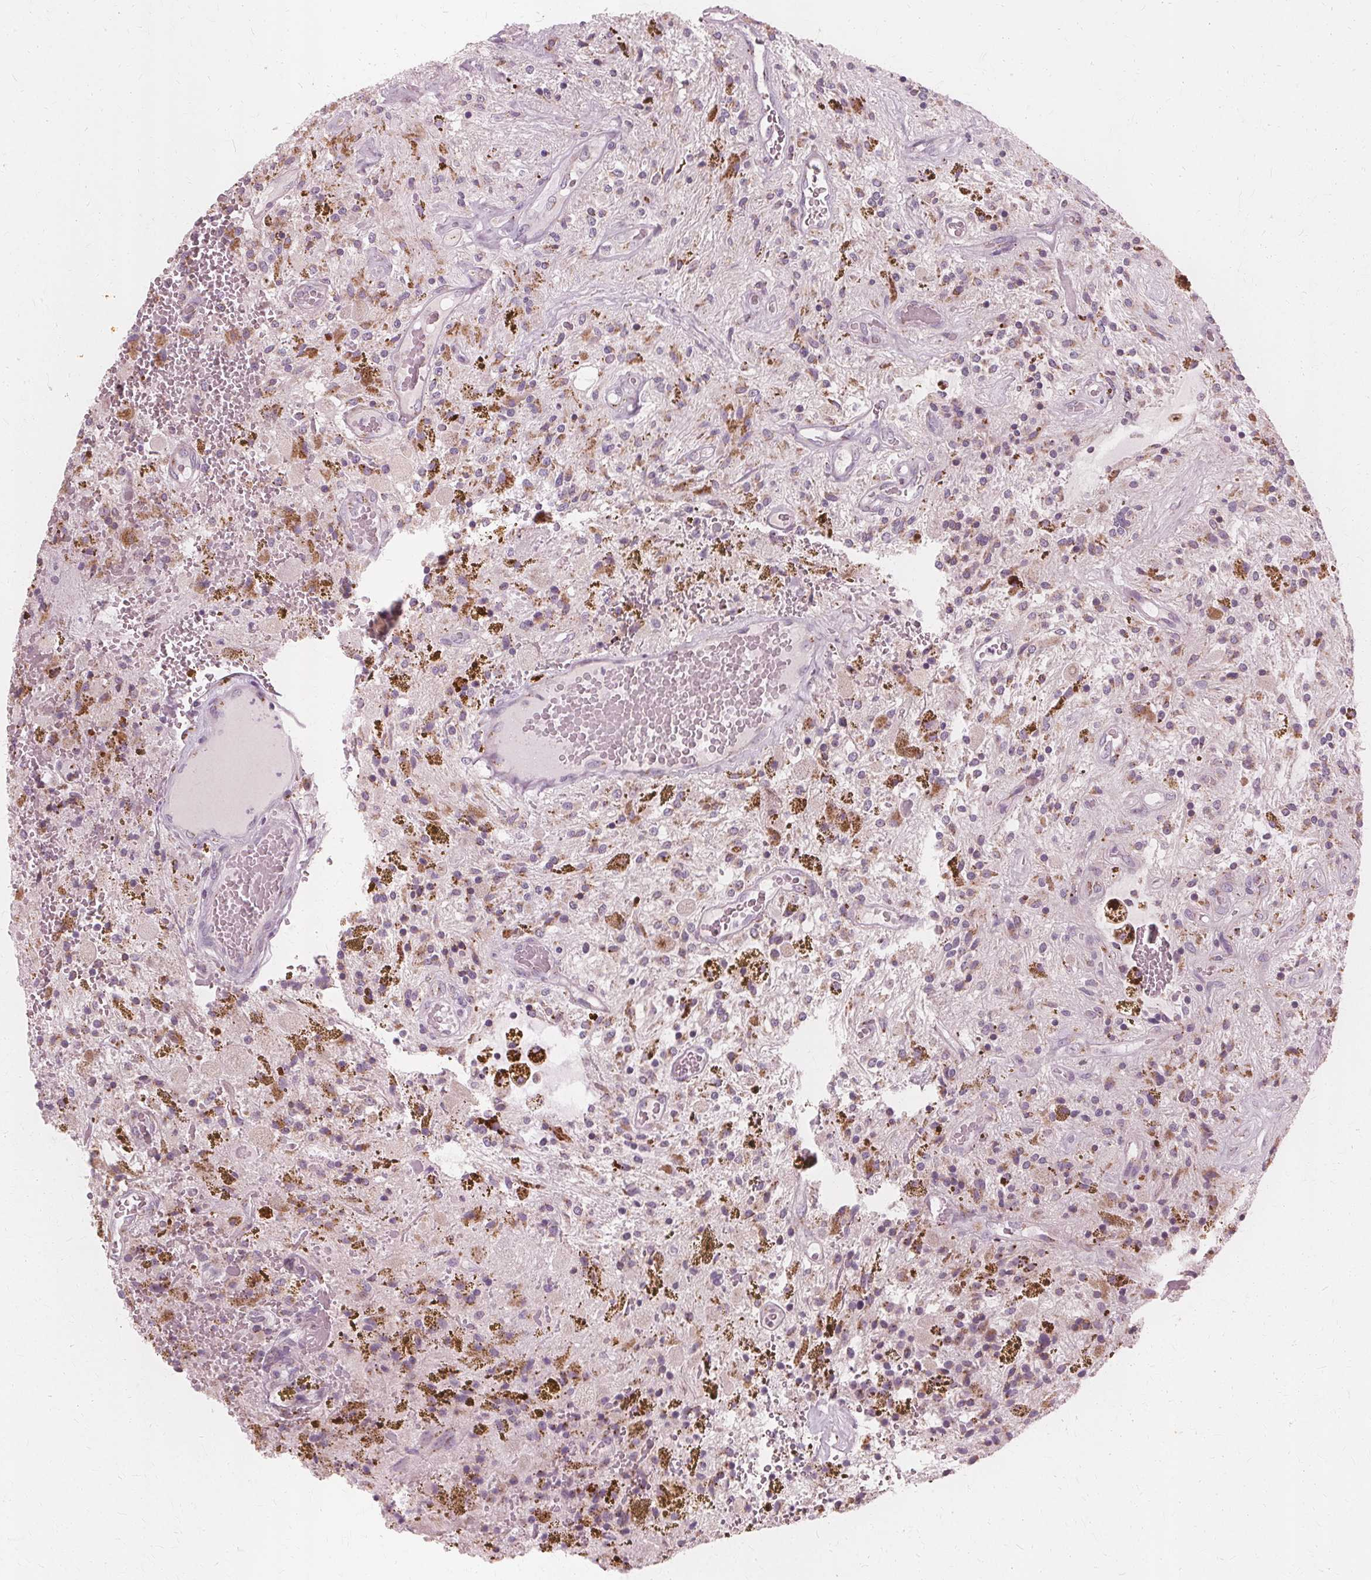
{"staining": {"intensity": "moderate", "quantity": "25%-75%", "location": "cytoplasmic/membranous"}, "tissue": "glioma", "cell_type": "Tumor cells", "image_type": "cancer", "snomed": [{"axis": "morphology", "description": "Glioma, malignant, Low grade"}, {"axis": "topography", "description": "Cerebellum"}], "caption": "Glioma stained with a protein marker shows moderate staining in tumor cells.", "gene": "DNASE2", "patient": {"sex": "female", "age": 14}}